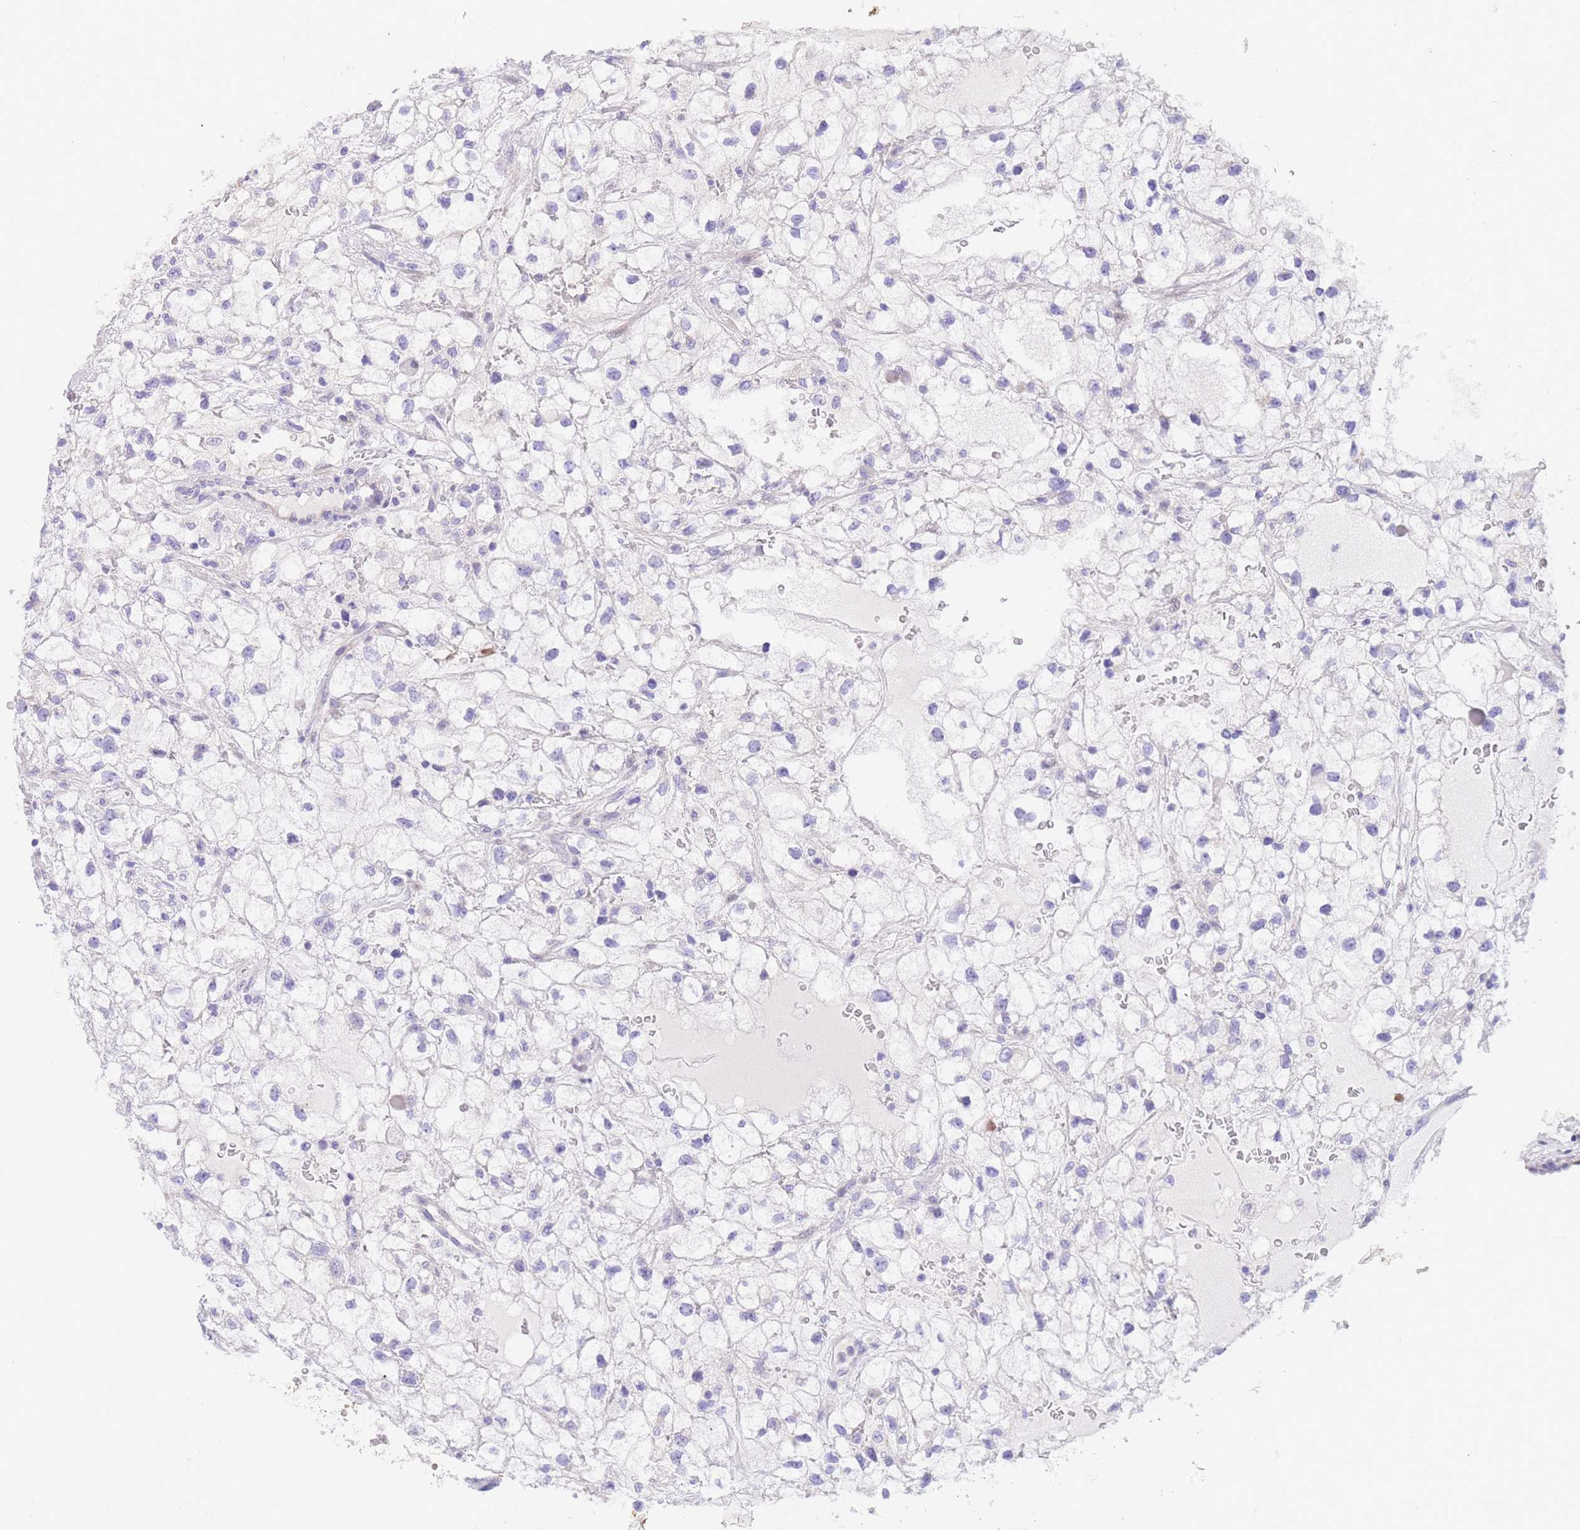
{"staining": {"intensity": "negative", "quantity": "none", "location": "none"}, "tissue": "renal cancer", "cell_type": "Tumor cells", "image_type": "cancer", "snomed": [{"axis": "morphology", "description": "Adenocarcinoma, NOS"}, {"axis": "topography", "description": "Kidney"}], "caption": "DAB (3,3'-diaminobenzidine) immunohistochemical staining of human renal adenocarcinoma displays no significant staining in tumor cells.", "gene": "TIFAB", "patient": {"sex": "male", "age": 59}}